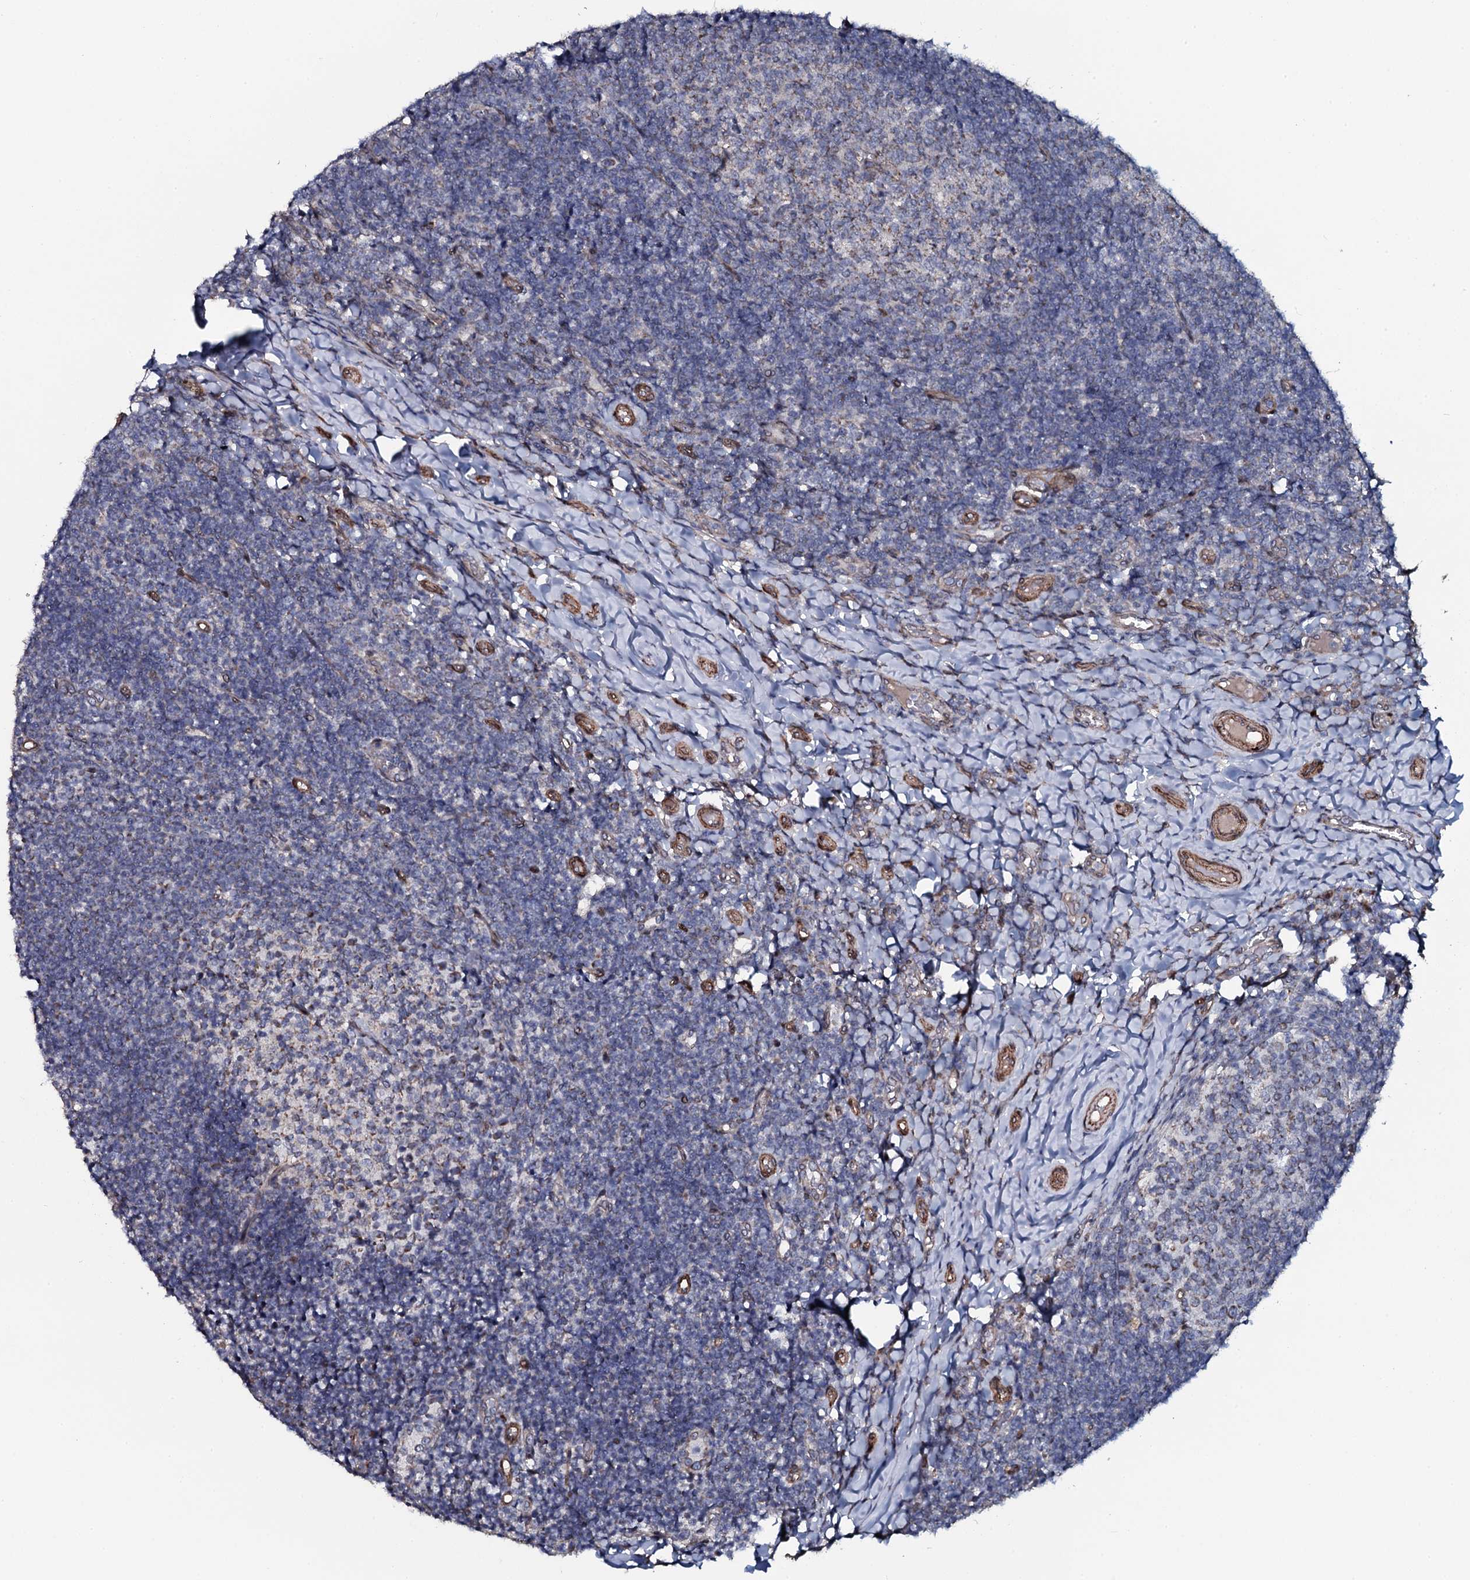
{"staining": {"intensity": "weak", "quantity": "<25%", "location": "cytoplasmic/membranous"}, "tissue": "tonsil", "cell_type": "Germinal center cells", "image_type": "normal", "snomed": [{"axis": "morphology", "description": "Normal tissue, NOS"}, {"axis": "topography", "description": "Tonsil"}], "caption": "A high-resolution image shows IHC staining of benign tonsil, which reveals no significant expression in germinal center cells.", "gene": "KCTD4", "patient": {"sex": "female", "age": 10}}